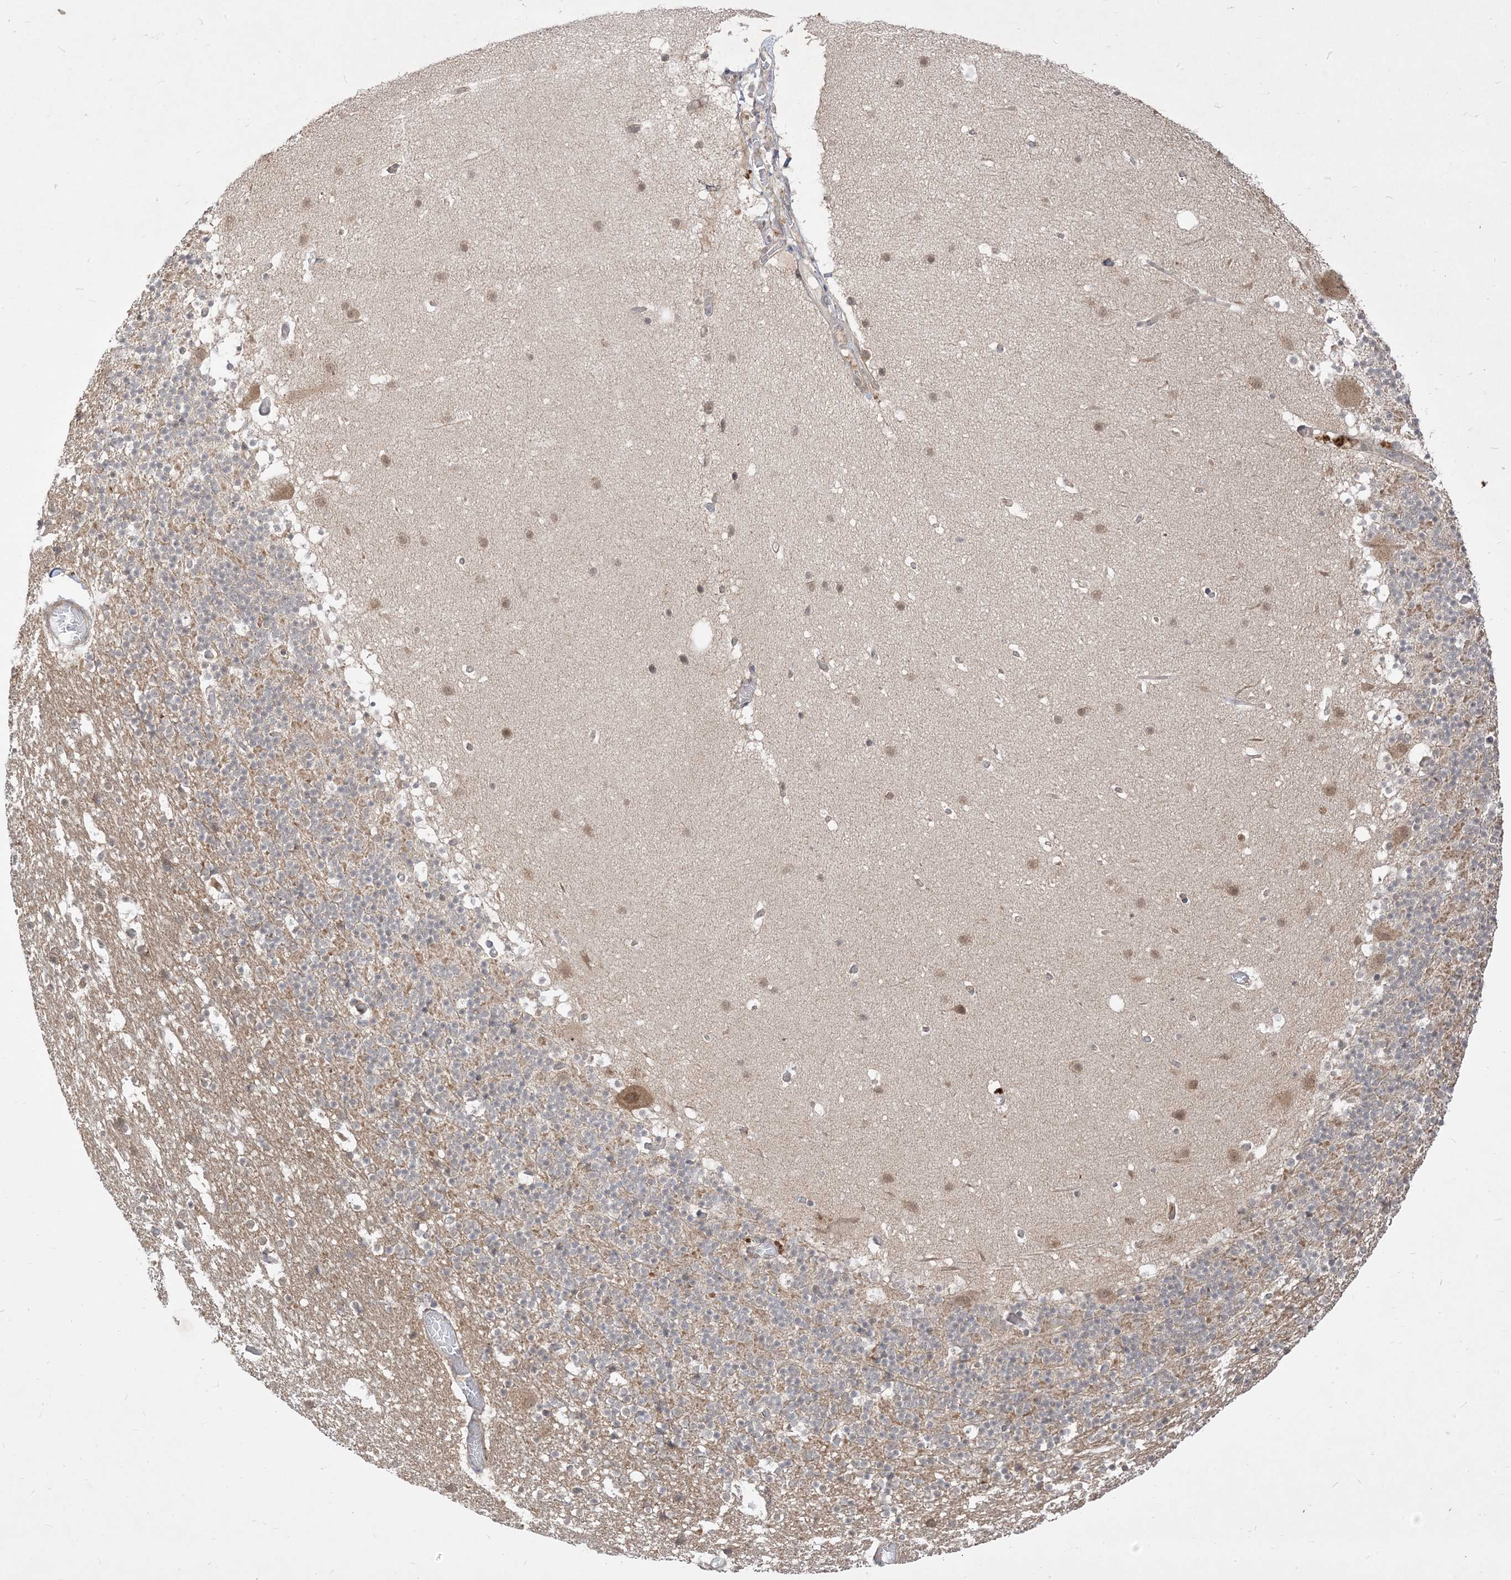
{"staining": {"intensity": "weak", "quantity": "25%-75%", "location": "cytoplasmic/membranous"}, "tissue": "cerebellum", "cell_type": "Cells in granular layer", "image_type": "normal", "snomed": [{"axis": "morphology", "description": "Normal tissue, NOS"}, {"axis": "topography", "description": "Cerebellum"}], "caption": "Brown immunohistochemical staining in normal human cerebellum displays weak cytoplasmic/membranous expression in approximately 25%-75% of cells in granular layer.", "gene": "TBCC", "patient": {"sex": "male", "age": 57}}